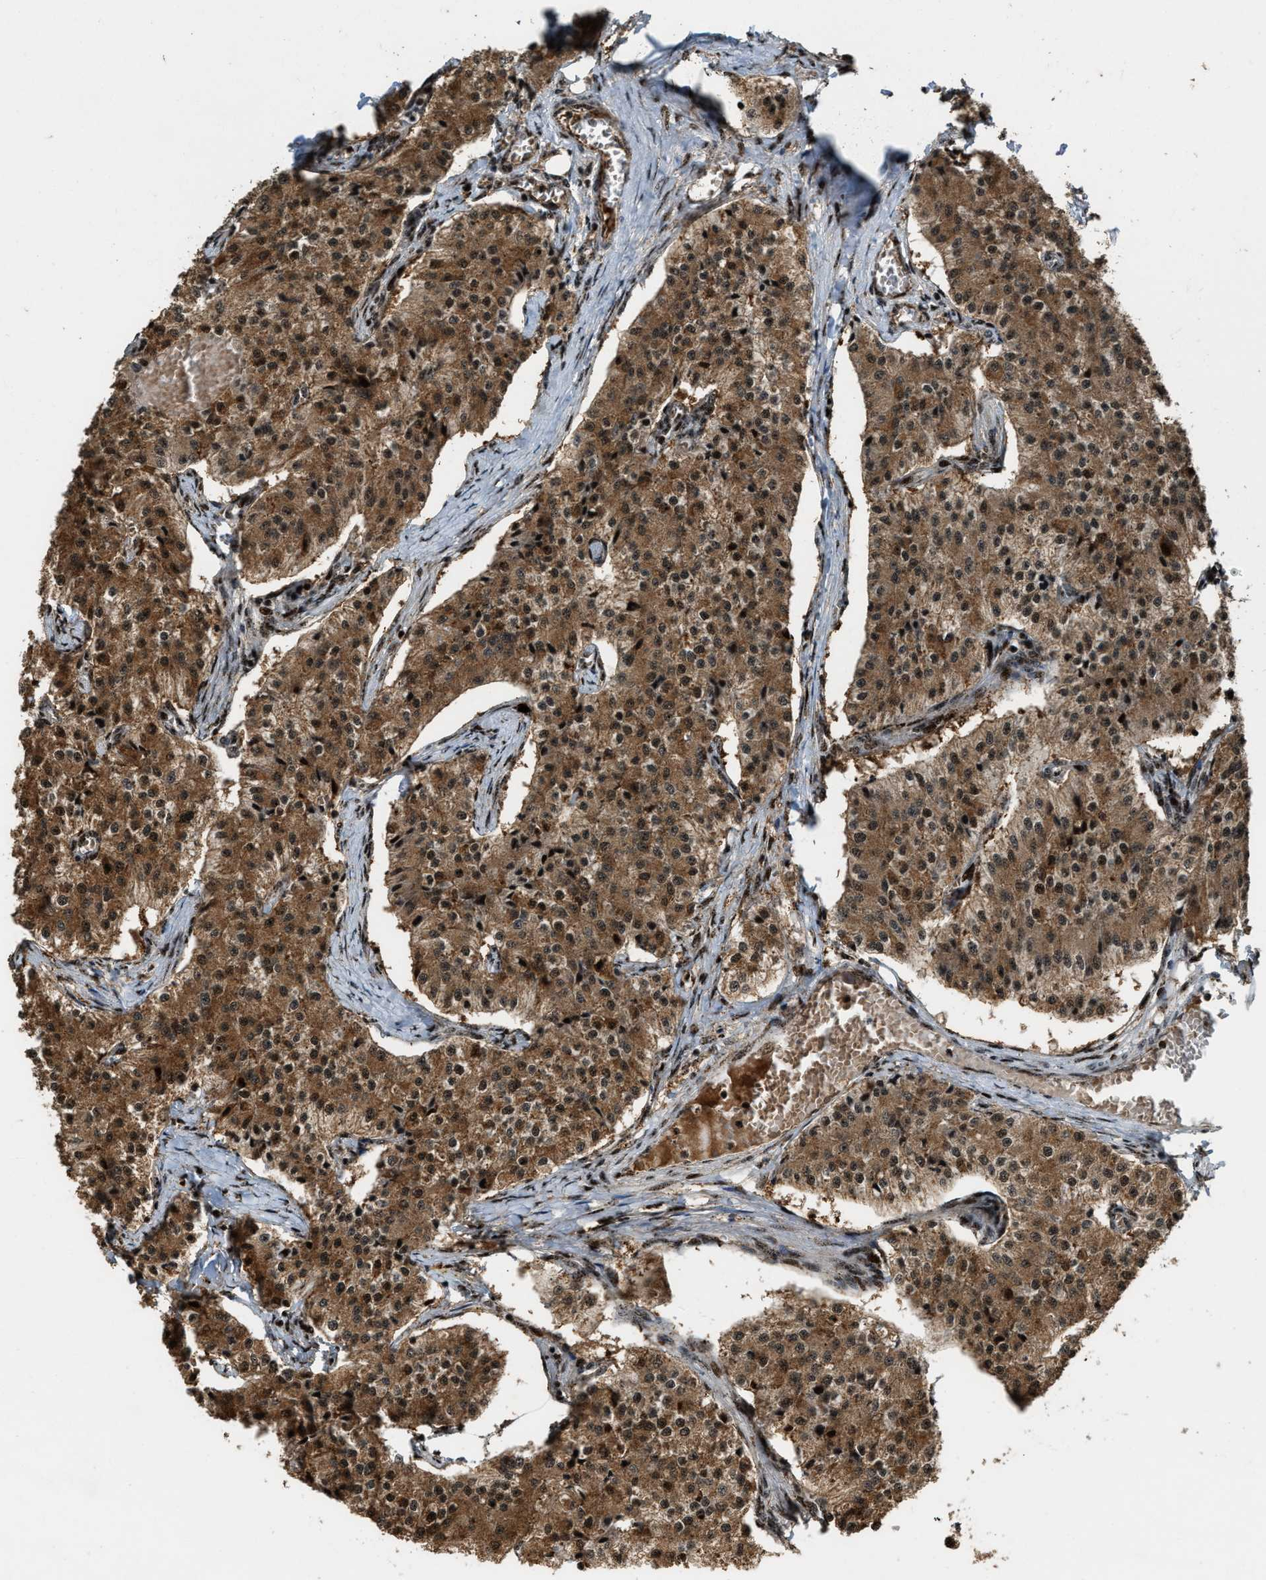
{"staining": {"intensity": "moderate", "quantity": ">75%", "location": "cytoplasmic/membranous,nuclear"}, "tissue": "carcinoid", "cell_type": "Tumor cells", "image_type": "cancer", "snomed": [{"axis": "morphology", "description": "Carcinoid, malignant, NOS"}, {"axis": "topography", "description": "Colon"}], "caption": "Immunohistochemistry (IHC) micrograph of carcinoid (malignant) stained for a protein (brown), which demonstrates medium levels of moderate cytoplasmic/membranous and nuclear positivity in about >75% of tumor cells.", "gene": "ZNF687", "patient": {"sex": "female", "age": 52}}